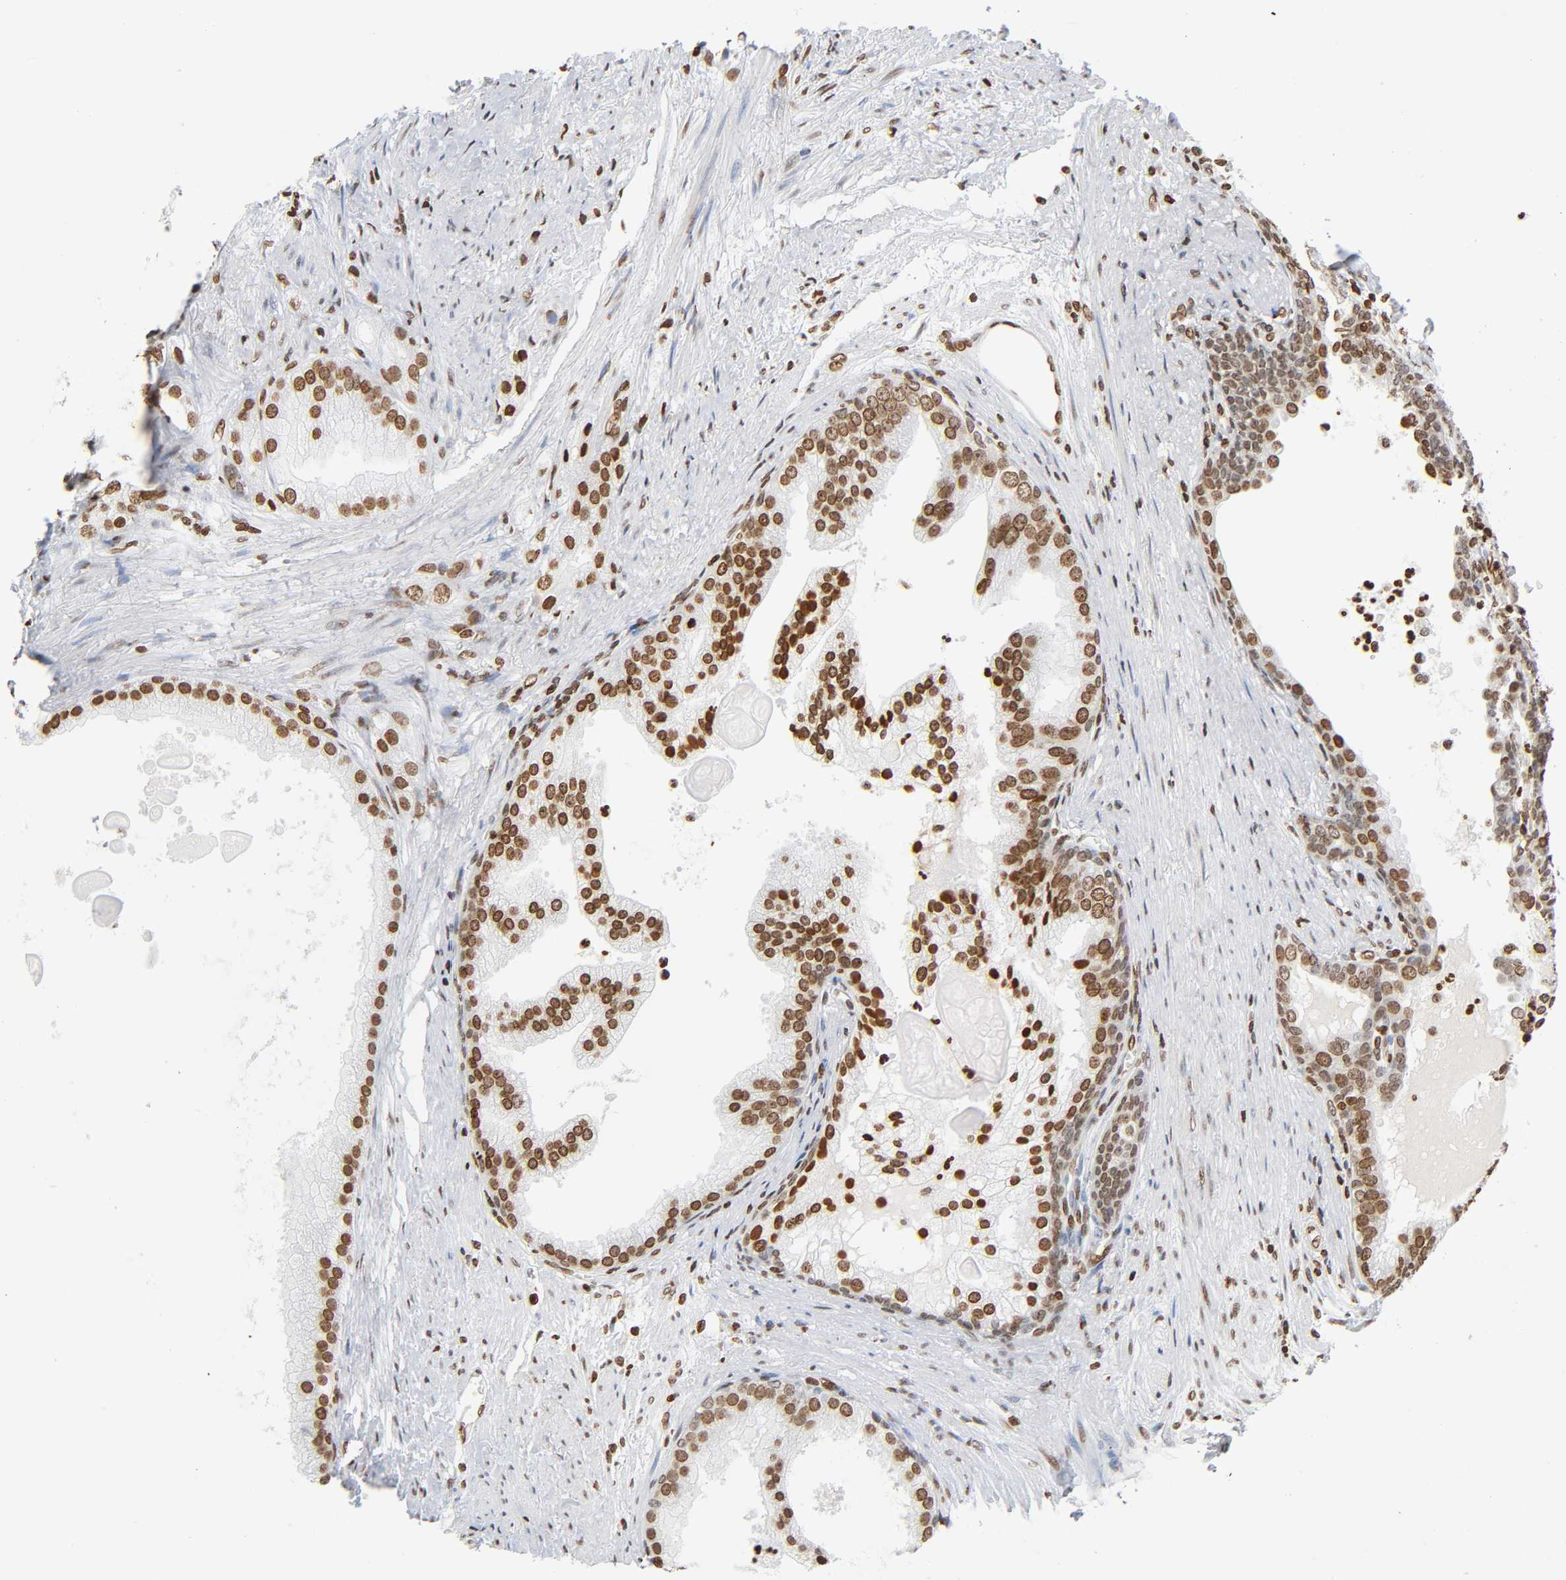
{"staining": {"intensity": "moderate", "quantity": ">75%", "location": "nuclear"}, "tissue": "prostate cancer", "cell_type": "Tumor cells", "image_type": "cancer", "snomed": [{"axis": "morphology", "description": "Adenocarcinoma, Low grade"}, {"axis": "topography", "description": "Prostate"}], "caption": "Moderate nuclear protein expression is identified in approximately >75% of tumor cells in prostate adenocarcinoma (low-grade).", "gene": "HOXA6", "patient": {"sex": "male", "age": 69}}